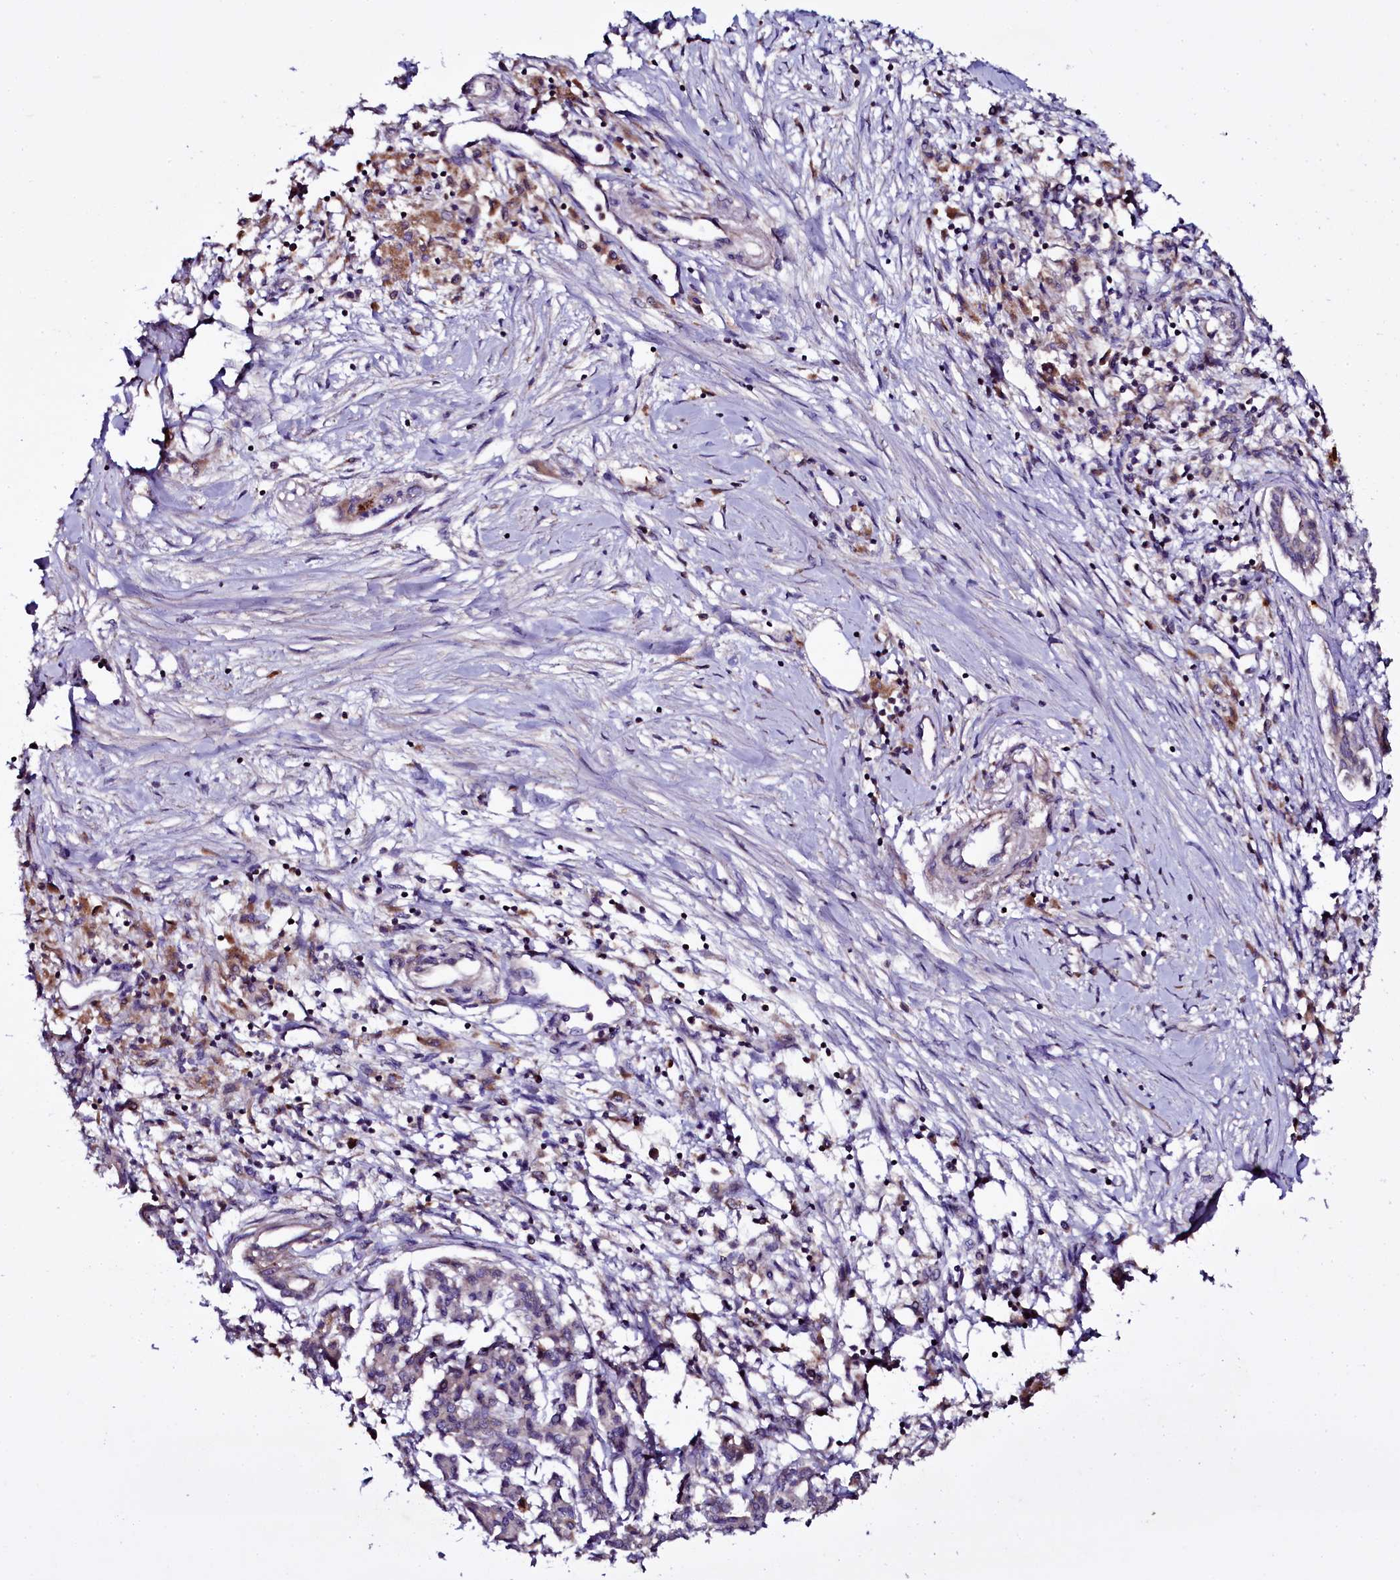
{"staining": {"intensity": "weak", "quantity": "<25%", "location": "cytoplasmic/membranous"}, "tissue": "pancreatic cancer", "cell_type": "Tumor cells", "image_type": "cancer", "snomed": [{"axis": "morphology", "description": "Adenocarcinoma, NOS"}, {"axis": "topography", "description": "Pancreas"}], "caption": "Pancreatic cancer (adenocarcinoma) was stained to show a protein in brown. There is no significant staining in tumor cells.", "gene": "NAA80", "patient": {"sex": "female", "age": 50}}